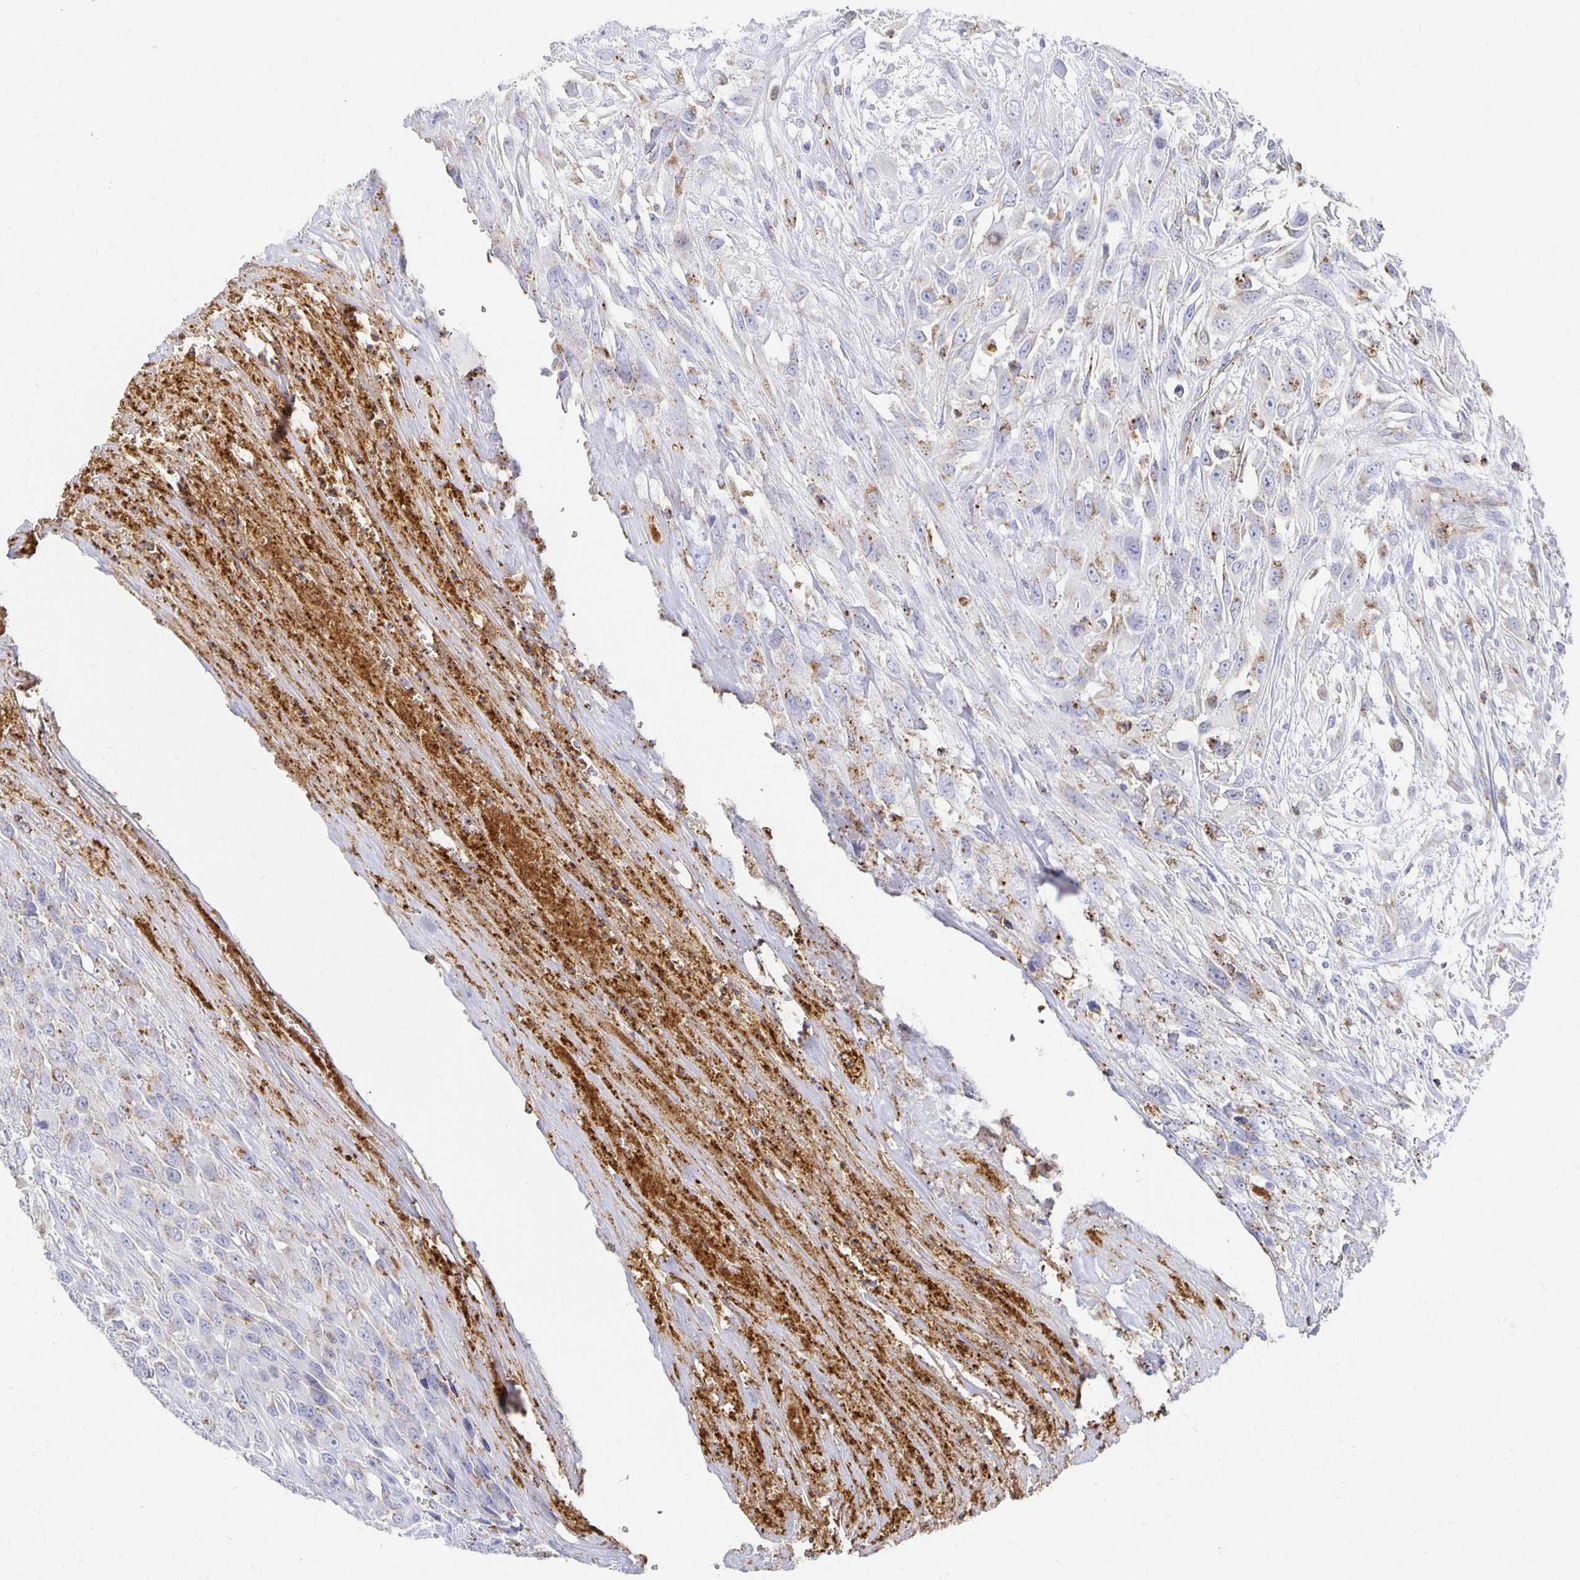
{"staining": {"intensity": "moderate", "quantity": "<25%", "location": "cytoplasmic/membranous"}, "tissue": "urothelial cancer", "cell_type": "Tumor cells", "image_type": "cancer", "snomed": [{"axis": "morphology", "description": "Urothelial carcinoma, High grade"}, {"axis": "topography", "description": "Urinary bladder"}], "caption": "A histopathology image showing moderate cytoplasmic/membranous positivity in about <25% of tumor cells in urothelial carcinoma (high-grade), as visualized by brown immunohistochemical staining.", "gene": "TAAR1", "patient": {"sex": "male", "age": 67}}